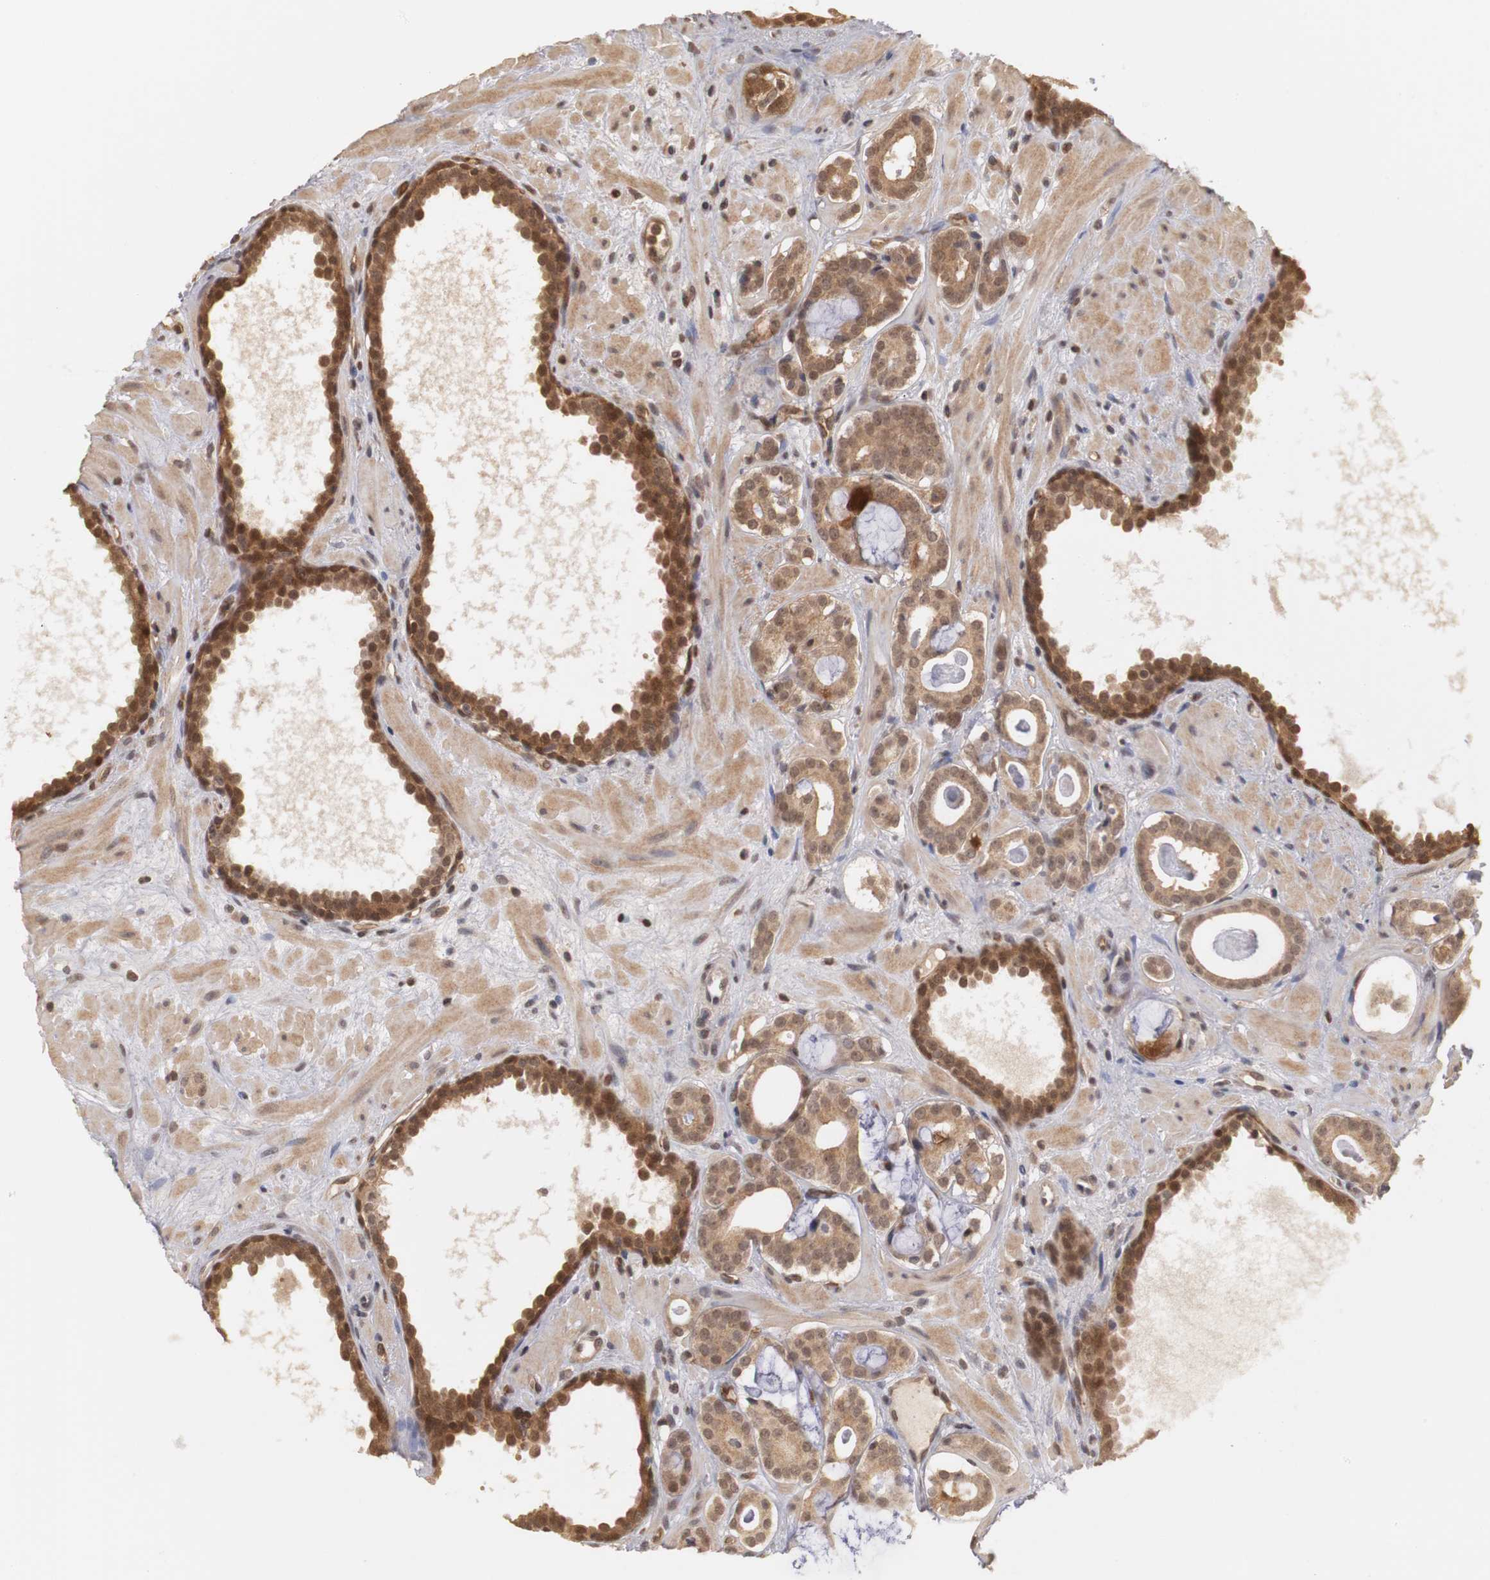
{"staining": {"intensity": "moderate", "quantity": ">75%", "location": "cytoplasmic/membranous,nuclear"}, "tissue": "prostate cancer", "cell_type": "Tumor cells", "image_type": "cancer", "snomed": [{"axis": "morphology", "description": "Adenocarcinoma, Low grade"}, {"axis": "topography", "description": "Prostate"}], "caption": "The image exhibits immunohistochemical staining of prostate cancer (low-grade adenocarcinoma). There is moderate cytoplasmic/membranous and nuclear staining is identified in about >75% of tumor cells. (DAB (3,3'-diaminobenzidine) IHC with brightfield microscopy, high magnification).", "gene": "PLEKHA1", "patient": {"sex": "male", "age": 57}}